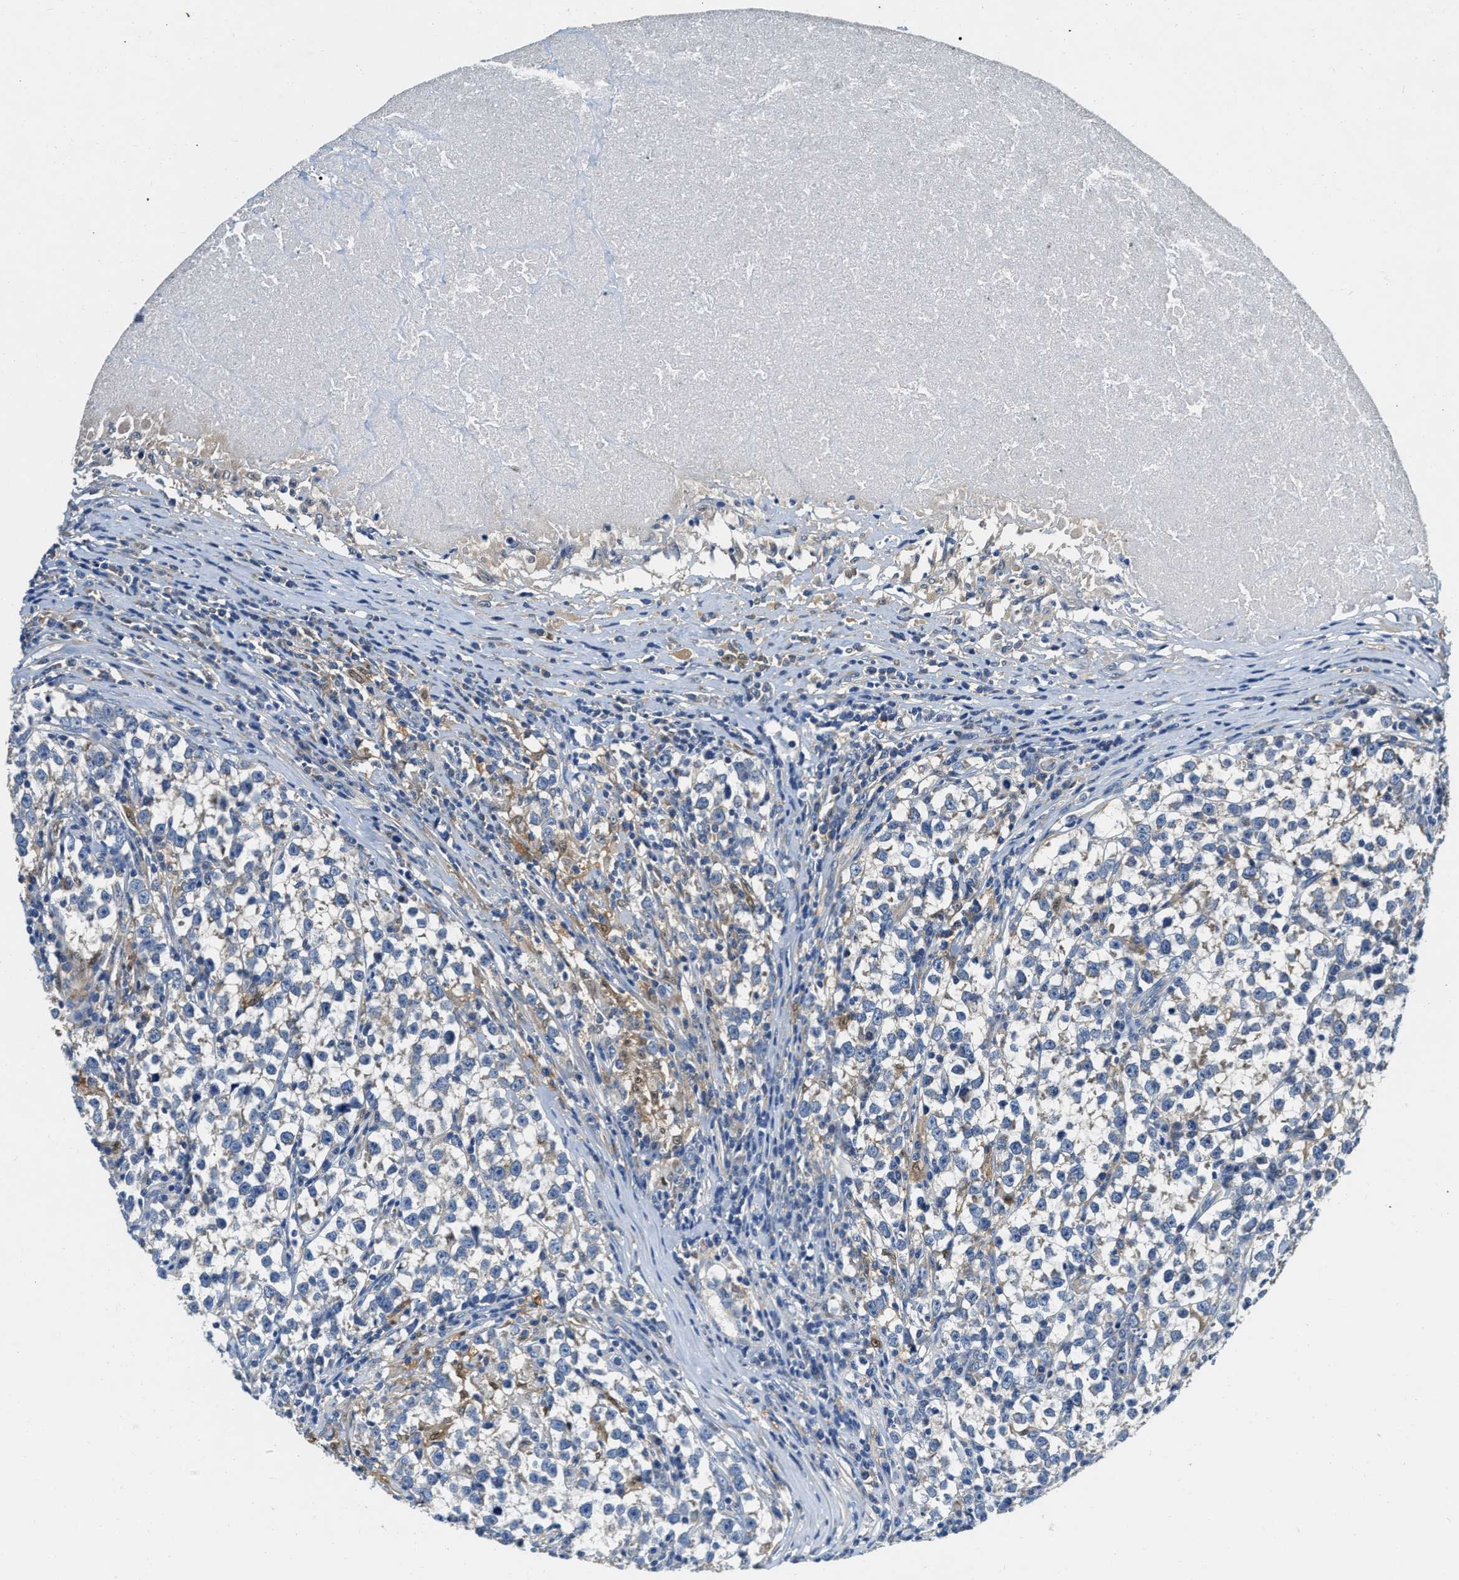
{"staining": {"intensity": "negative", "quantity": "none", "location": "none"}, "tissue": "testis cancer", "cell_type": "Tumor cells", "image_type": "cancer", "snomed": [{"axis": "morphology", "description": "Normal tissue, NOS"}, {"axis": "morphology", "description": "Seminoma, NOS"}, {"axis": "topography", "description": "Testis"}], "caption": "Immunohistochemical staining of human testis seminoma reveals no significant staining in tumor cells.", "gene": "EIF2AK2", "patient": {"sex": "male", "age": 43}}